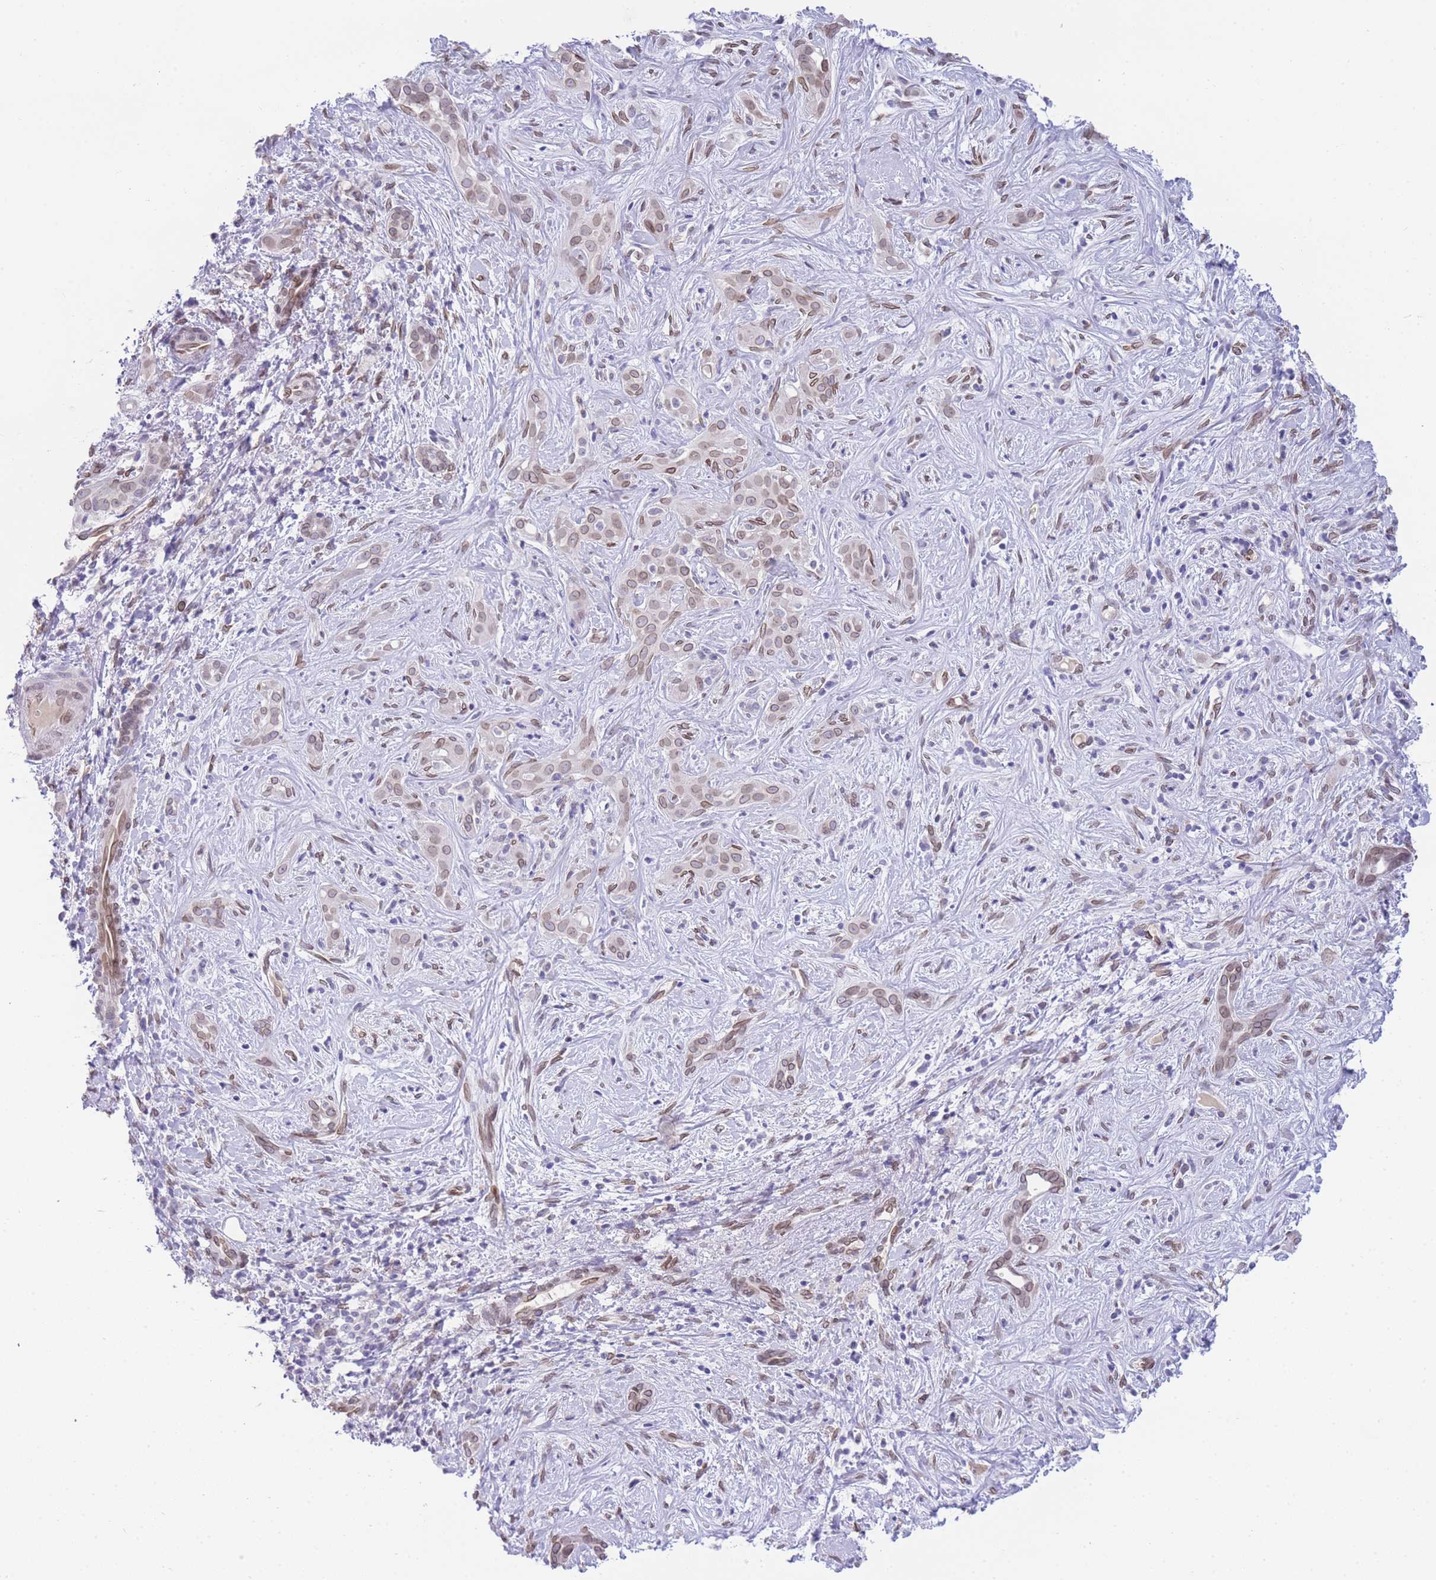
{"staining": {"intensity": "weak", "quantity": ">75%", "location": "cytoplasmic/membranous,nuclear"}, "tissue": "liver cancer", "cell_type": "Tumor cells", "image_type": "cancer", "snomed": [{"axis": "morphology", "description": "Cholangiocarcinoma"}, {"axis": "topography", "description": "Liver"}], "caption": "Immunohistochemistry of human liver cancer (cholangiocarcinoma) shows low levels of weak cytoplasmic/membranous and nuclear expression in about >75% of tumor cells.", "gene": "OR10AD1", "patient": {"sex": "male", "age": 67}}